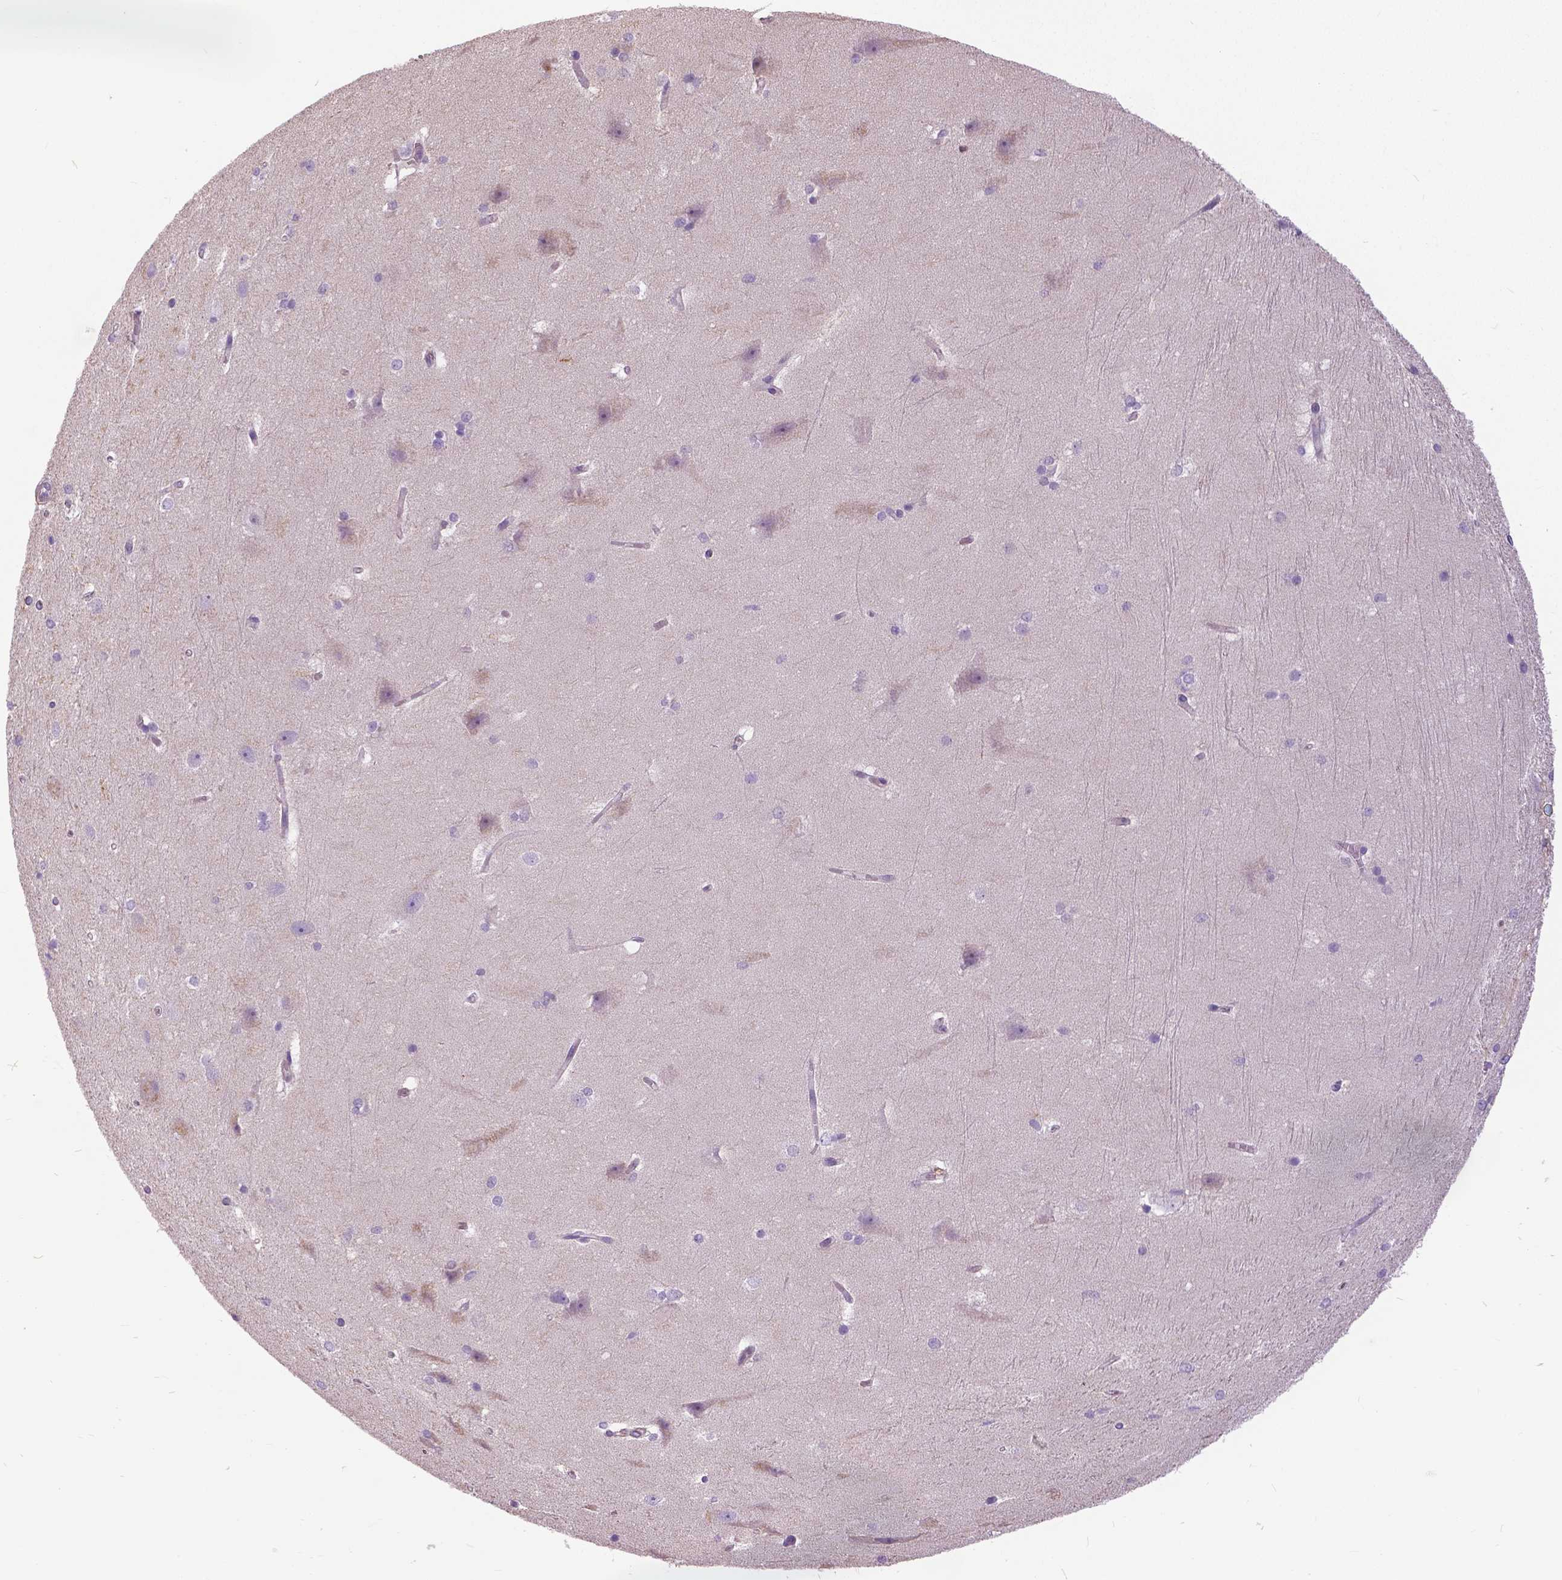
{"staining": {"intensity": "negative", "quantity": "none", "location": "none"}, "tissue": "hippocampus", "cell_type": "Glial cells", "image_type": "normal", "snomed": [{"axis": "morphology", "description": "Normal tissue, NOS"}, {"axis": "topography", "description": "Cerebral cortex"}, {"axis": "topography", "description": "Hippocampus"}], "caption": "This is a photomicrograph of IHC staining of benign hippocampus, which shows no positivity in glial cells. (Brightfield microscopy of DAB (3,3'-diaminobenzidine) immunohistochemistry at high magnification).", "gene": "ANXA13", "patient": {"sex": "female", "age": 19}}